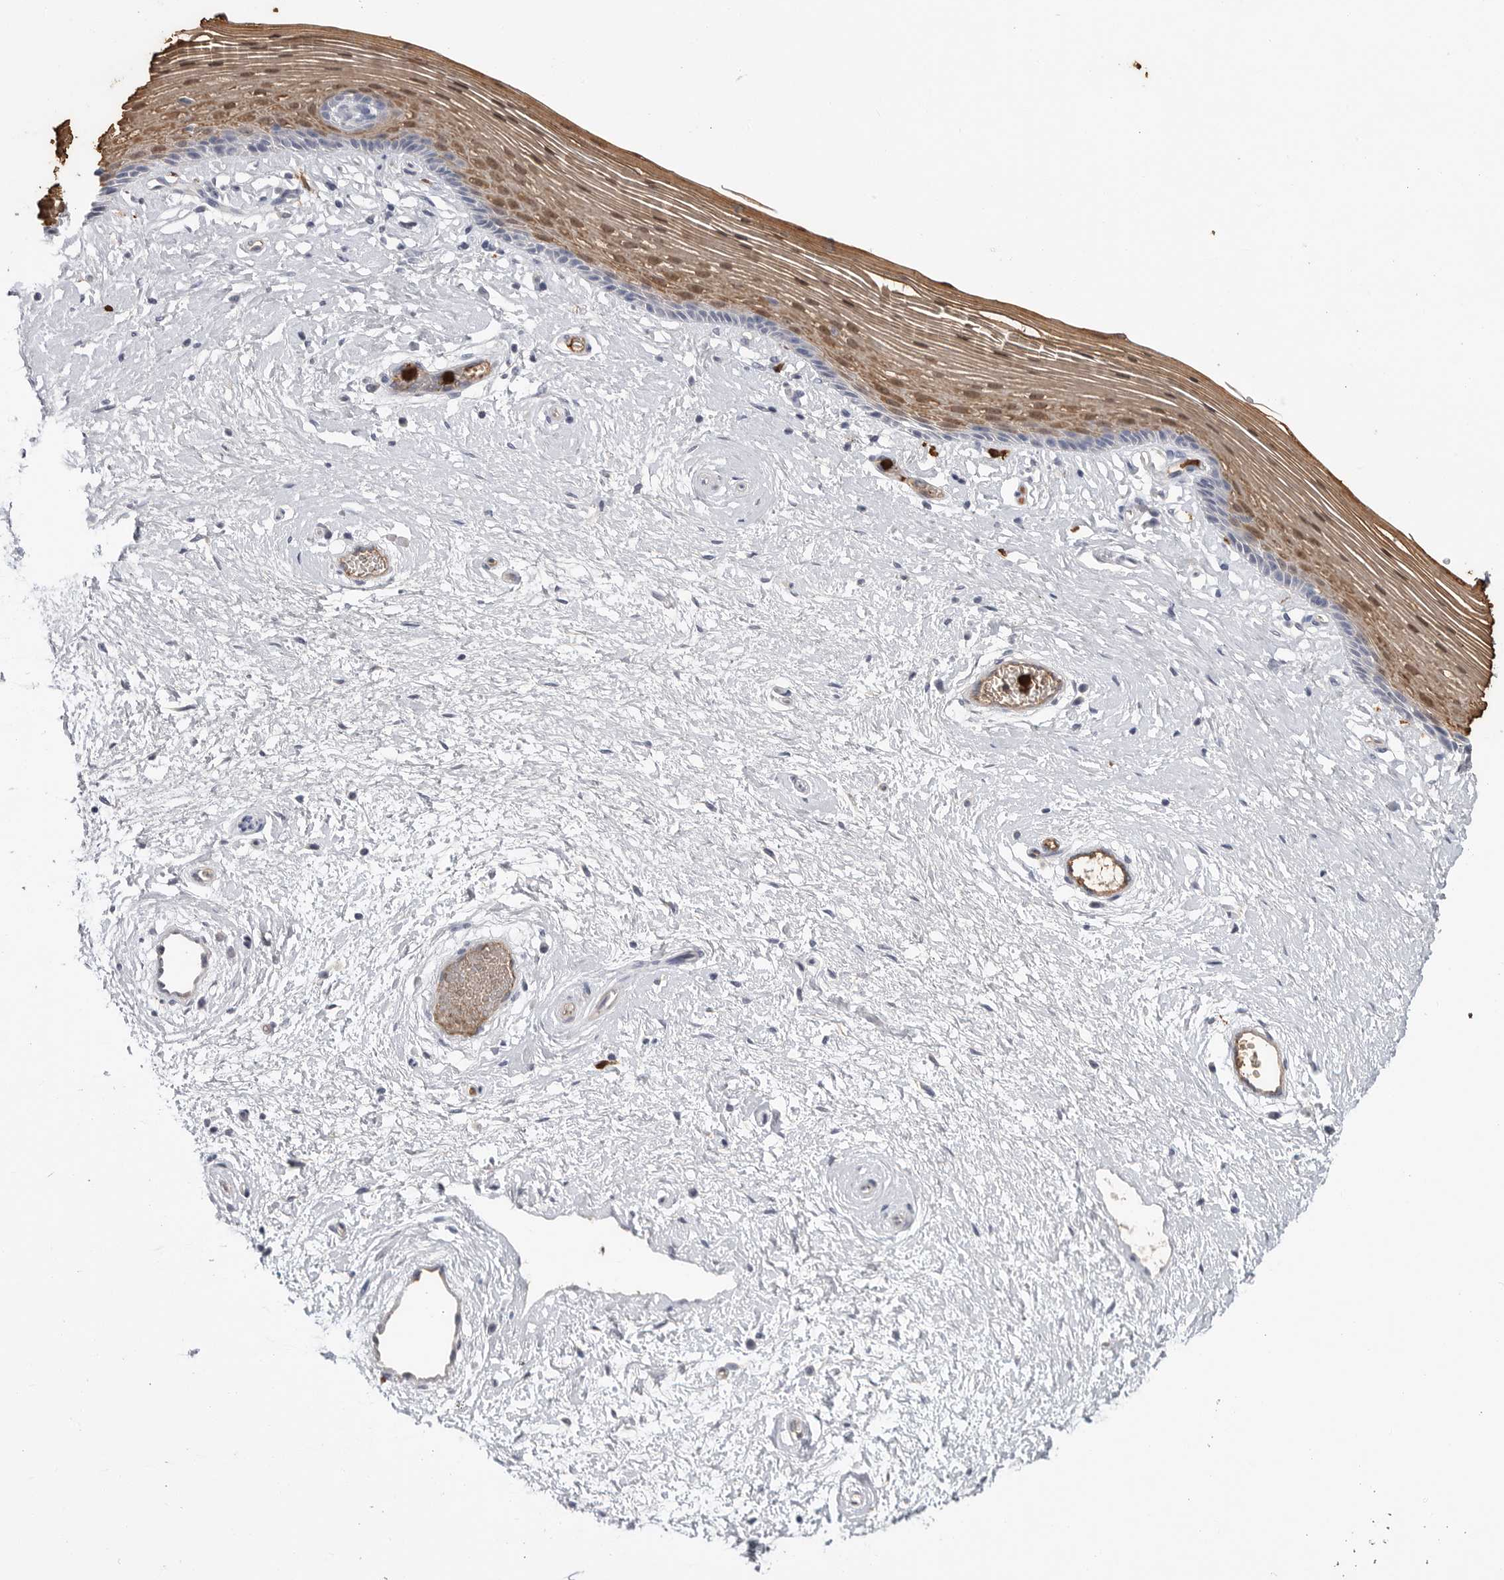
{"staining": {"intensity": "moderate", "quantity": "25%-75%", "location": "cytoplasmic/membranous,nuclear"}, "tissue": "vagina", "cell_type": "Squamous epithelial cells", "image_type": "normal", "snomed": [{"axis": "morphology", "description": "Normal tissue, NOS"}, {"axis": "topography", "description": "Vagina"}], "caption": "Brown immunohistochemical staining in unremarkable vagina demonstrates moderate cytoplasmic/membranous,nuclear positivity in approximately 25%-75% of squamous epithelial cells. (DAB = brown stain, brightfield microscopy at high magnification).", "gene": "CYB561D1", "patient": {"sex": "female", "age": 46}}